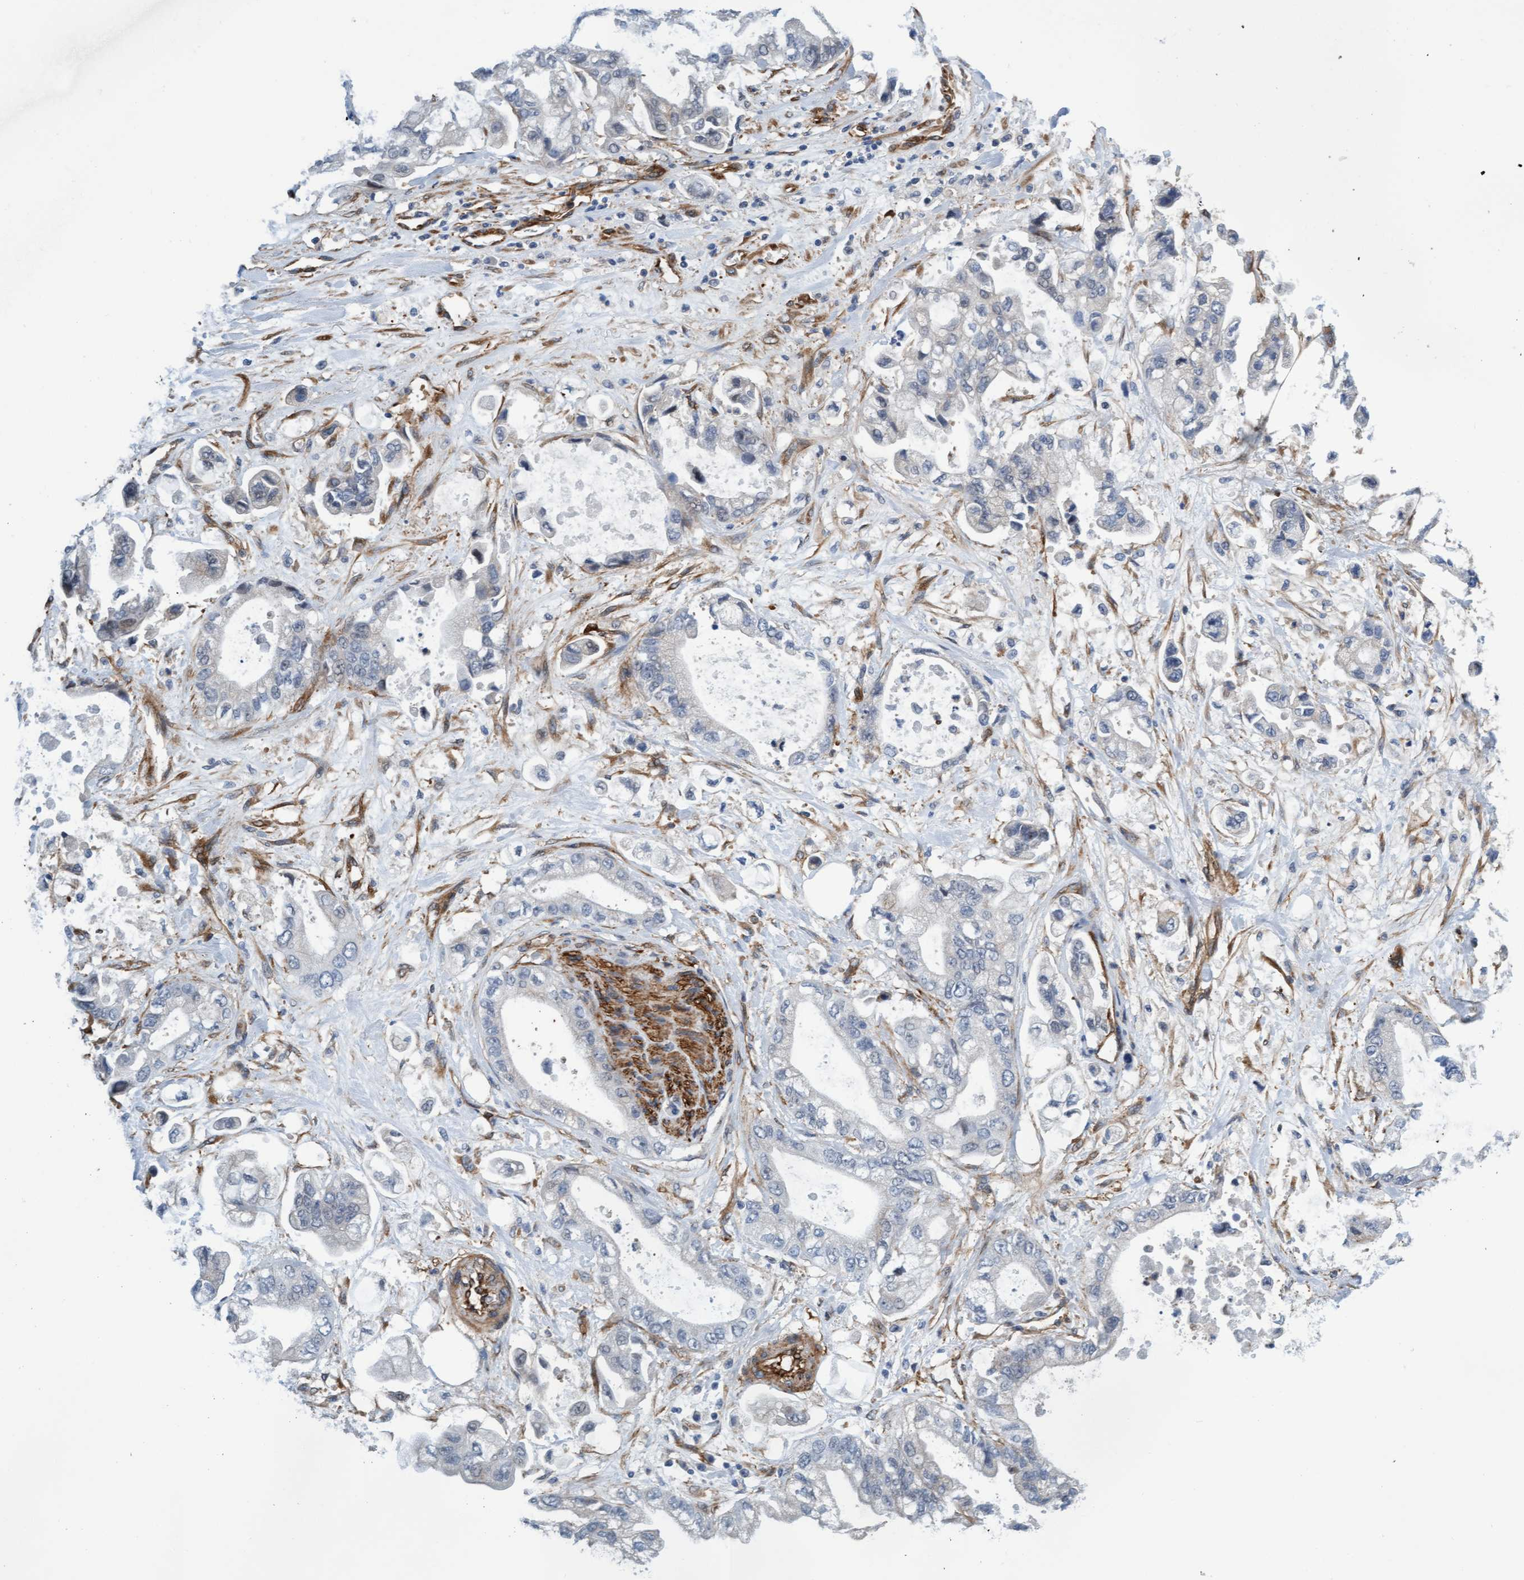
{"staining": {"intensity": "negative", "quantity": "none", "location": "none"}, "tissue": "stomach cancer", "cell_type": "Tumor cells", "image_type": "cancer", "snomed": [{"axis": "morphology", "description": "Normal tissue, NOS"}, {"axis": "morphology", "description": "Adenocarcinoma, NOS"}, {"axis": "topography", "description": "Stomach"}], "caption": "The IHC histopathology image has no significant staining in tumor cells of stomach cancer (adenocarcinoma) tissue.", "gene": "FMNL3", "patient": {"sex": "male", "age": 62}}